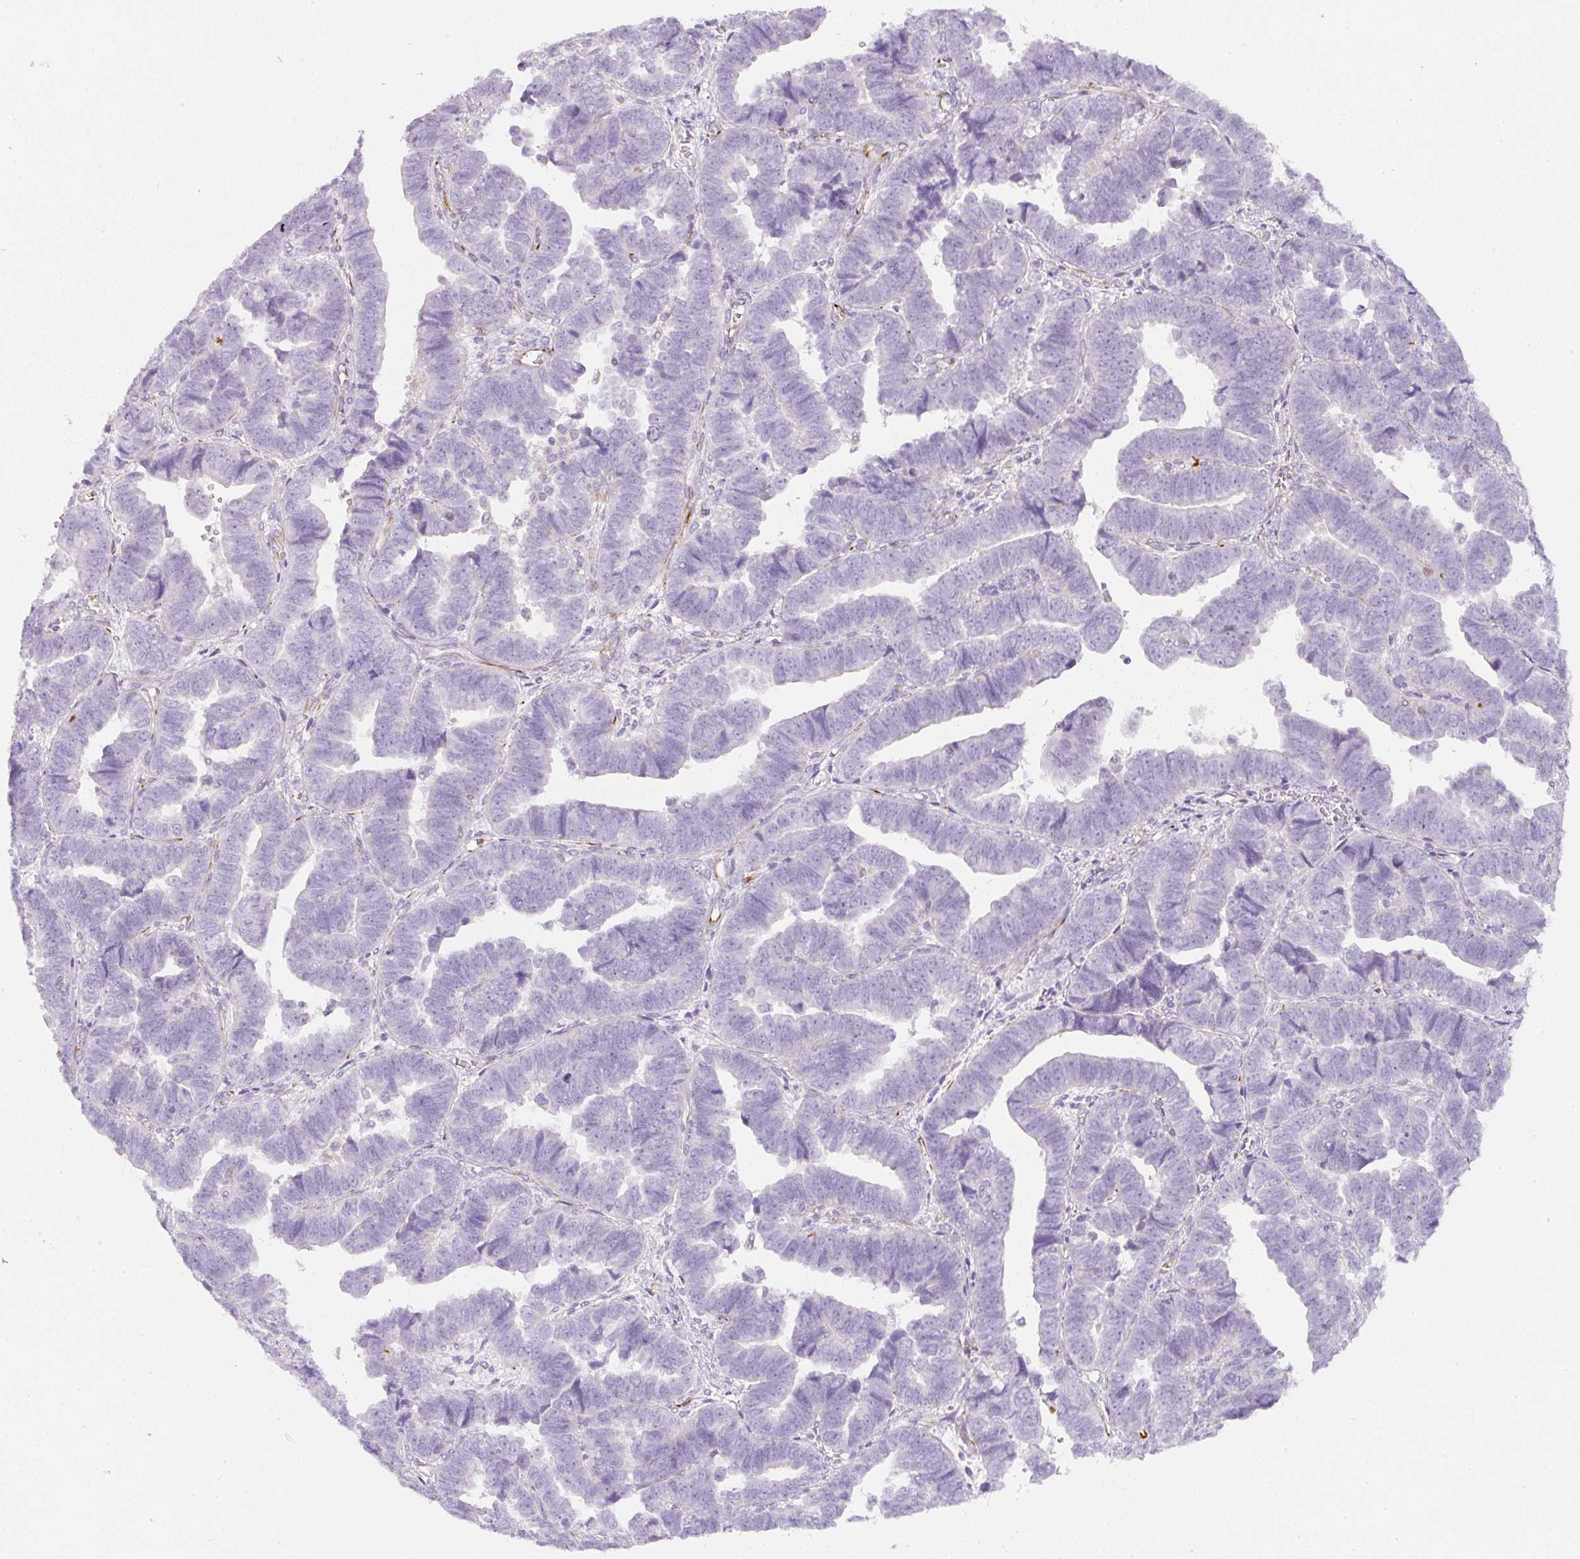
{"staining": {"intensity": "negative", "quantity": "none", "location": "none"}, "tissue": "endometrial cancer", "cell_type": "Tumor cells", "image_type": "cancer", "snomed": [{"axis": "morphology", "description": "Adenocarcinoma, NOS"}, {"axis": "topography", "description": "Endometrium"}], "caption": "IHC image of endometrial cancer (adenocarcinoma) stained for a protein (brown), which exhibits no positivity in tumor cells. Brightfield microscopy of immunohistochemistry stained with DAB (3,3'-diaminobenzidine) (brown) and hematoxylin (blue), captured at high magnification.", "gene": "ZNF689", "patient": {"sex": "female", "age": 75}}